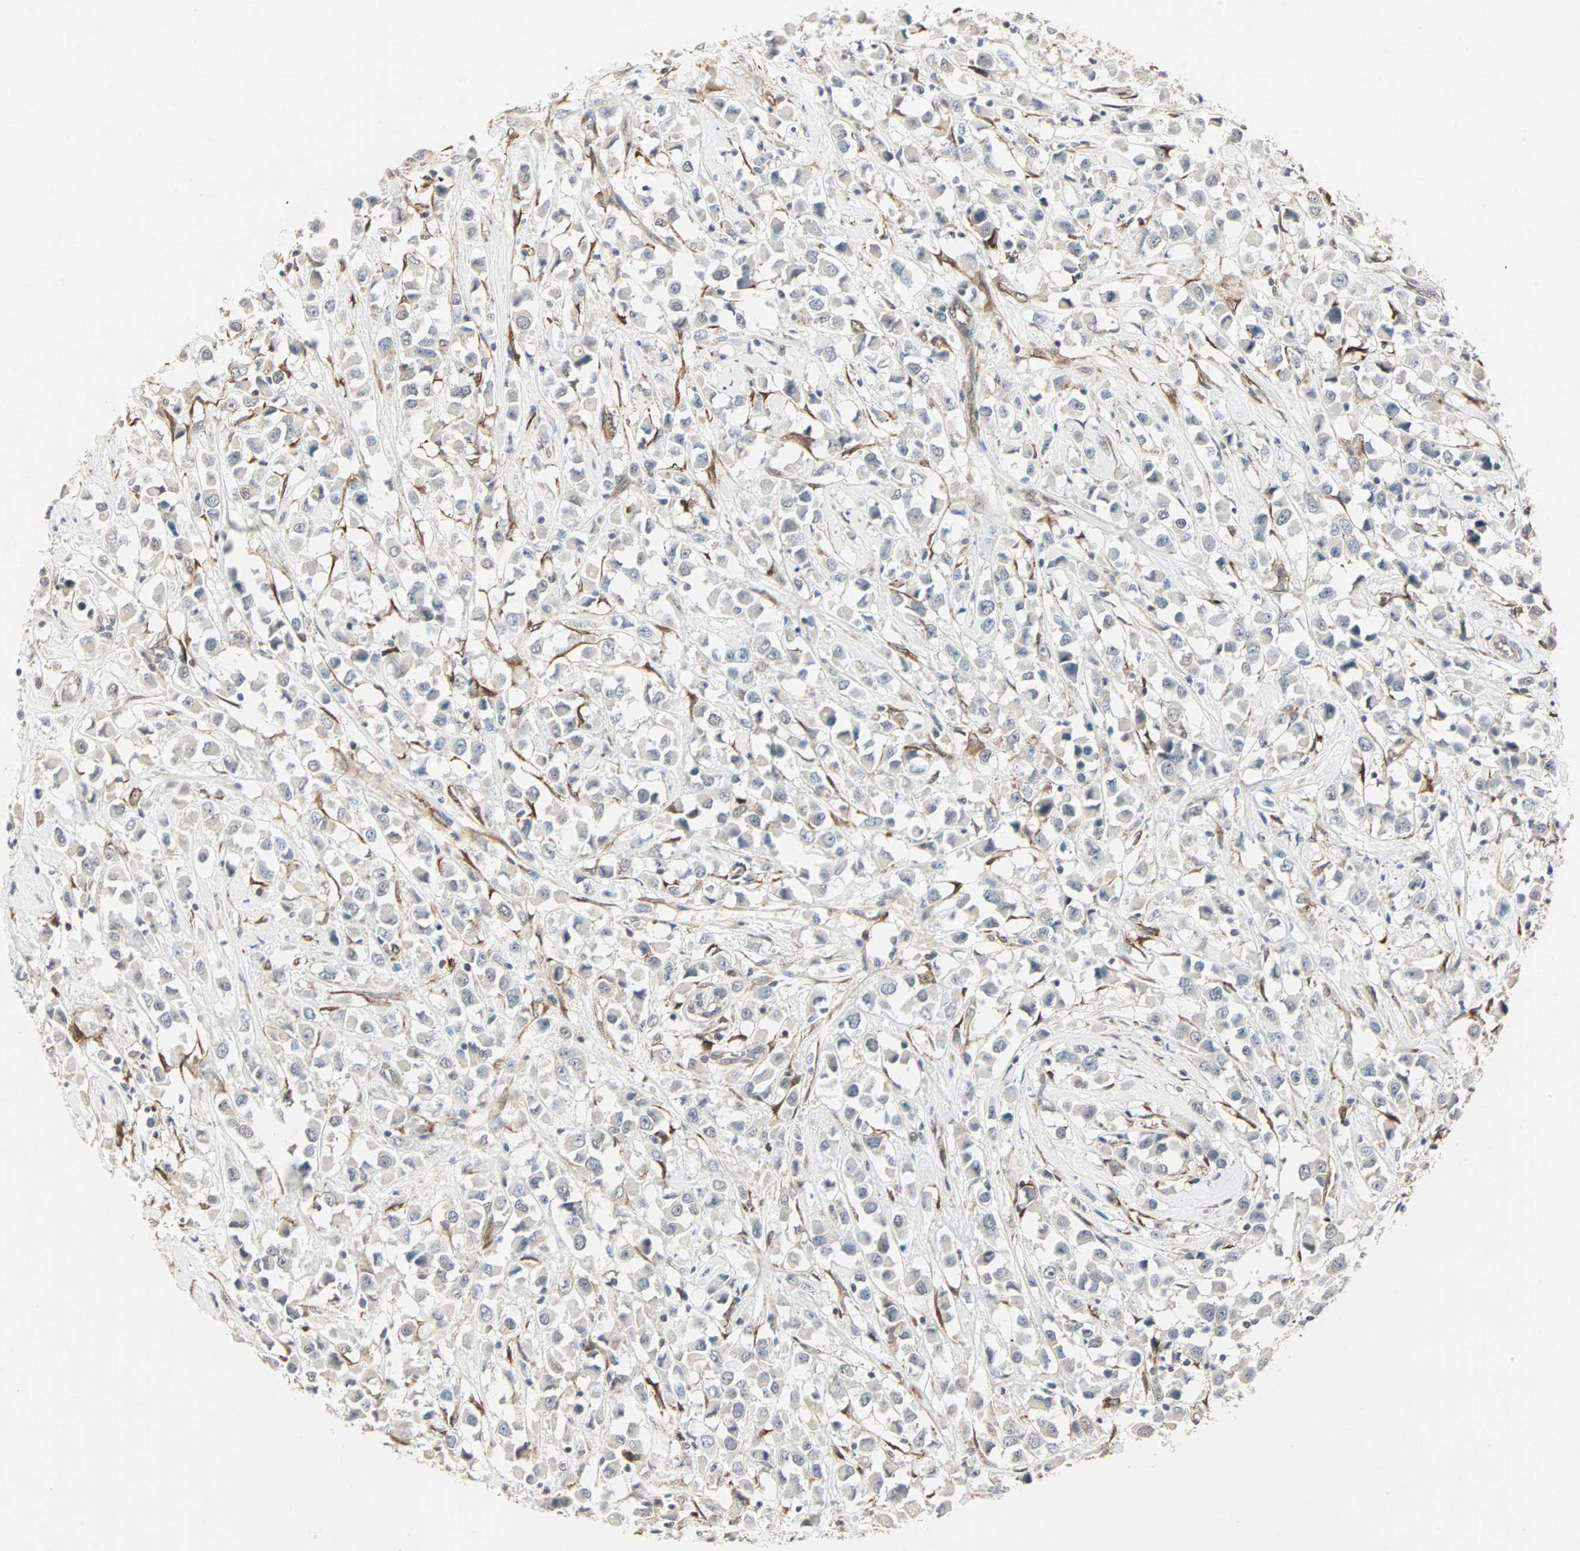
{"staining": {"intensity": "negative", "quantity": "none", "location": "none"}, "tissue": "breast cancer", "cell_type": "Tumor cells", "image_type": "cancer", "snomed": [{"axis": "morphology", "description": "Duct carcinoma"}, {"axis": "topography", "description": "Breast"}], "caption": "Protein analysis of breast cancer displays no significant positivity in tumor cells.", "gene": "TRPV4", "patient": {"sex": "female", "age": 61}}